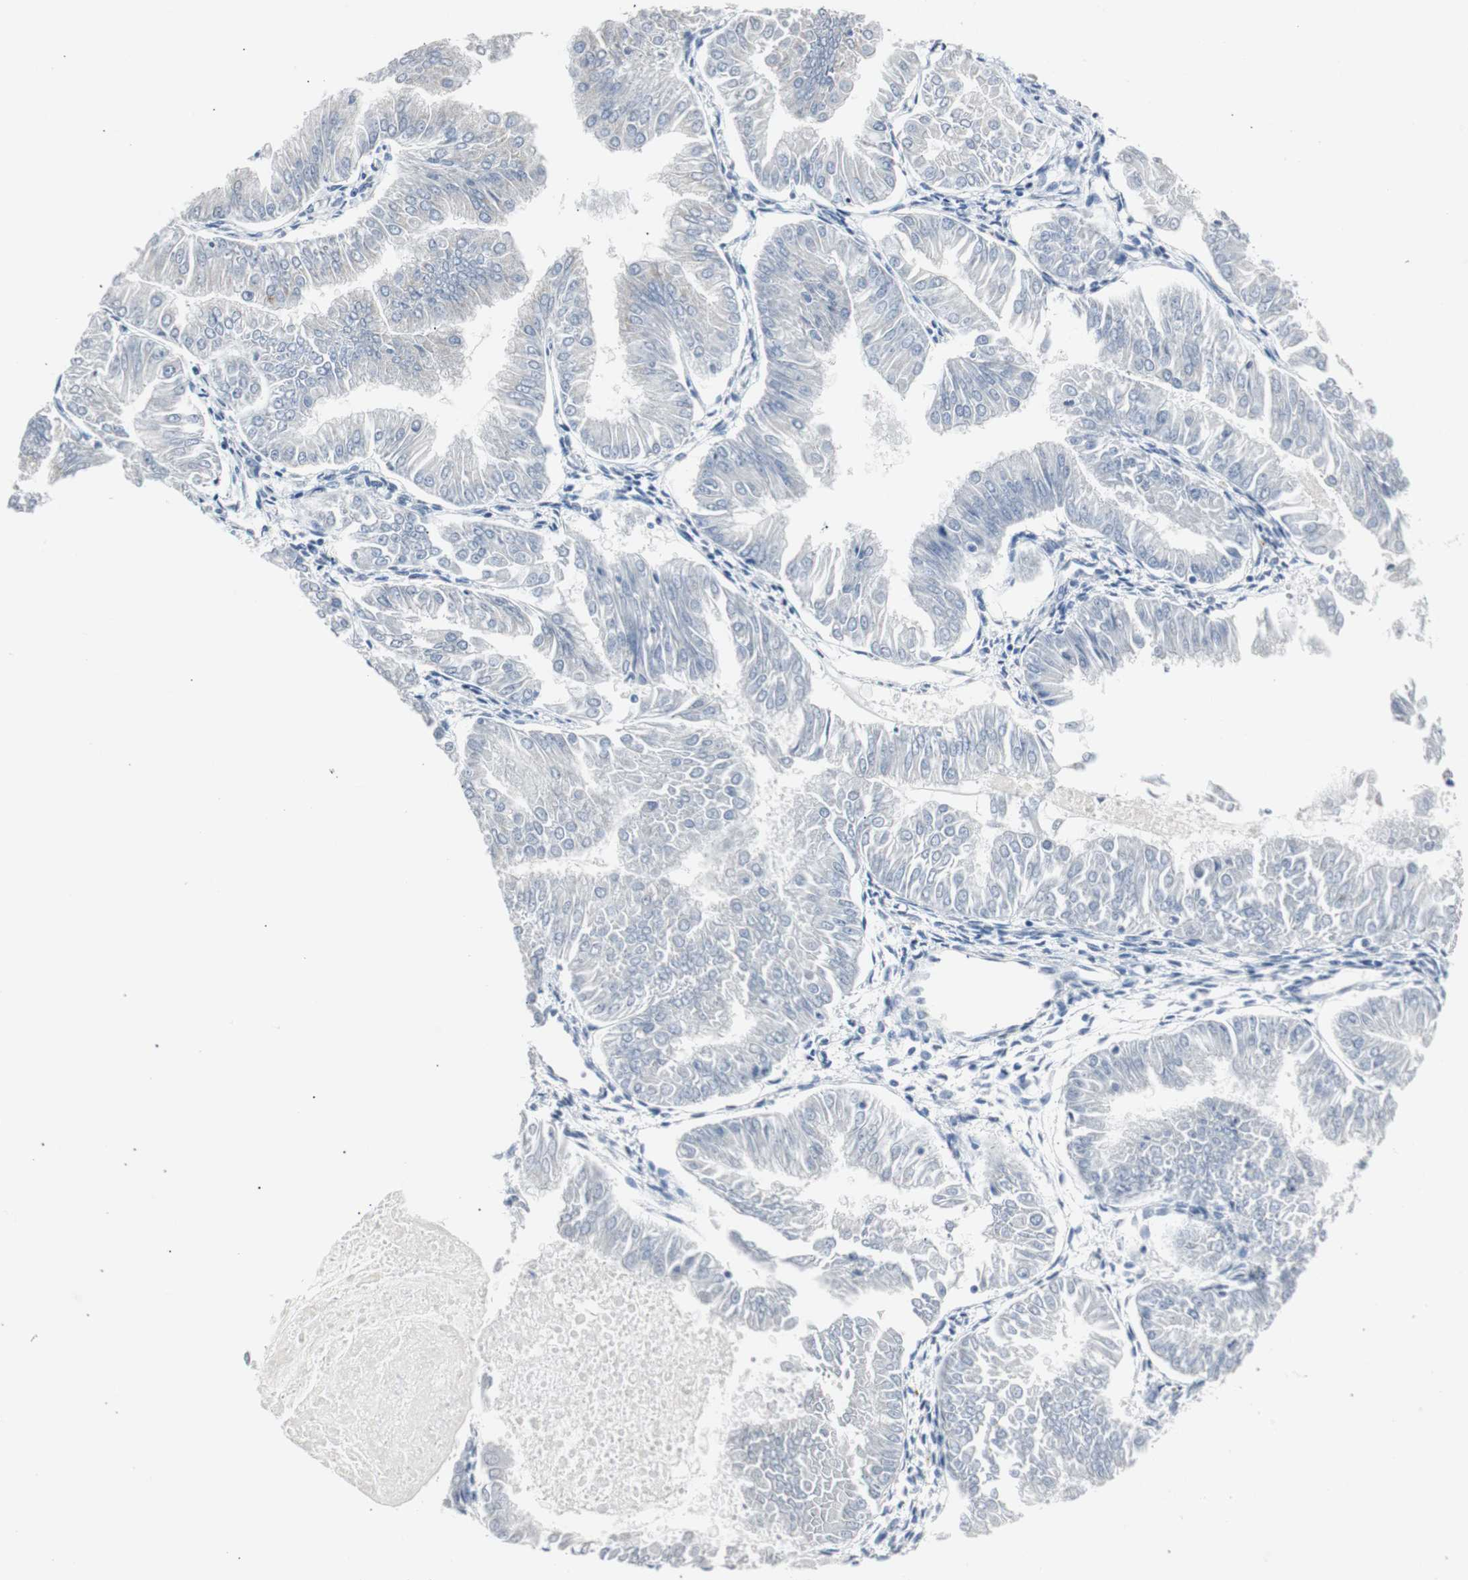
{"staining": {"intensity": "negative", "quantity": "none", "location": "none"}, "tissue": "endometrial cancer", "cell_type": "Tumor cells", "image_type": "cancer", "snomed": [{"axis": "morphology", "description": "Adenocarcinoma, NOS"}, {"axis": "topography", "description": "Endometrium"}], "caption": "Immunohistochemistry (IHC) of human adenocarcinoma (endometrial) exhibits no staining in tumor cells.", "gene": "SOX30", "patient": {"sex": "female", "age": 53}}